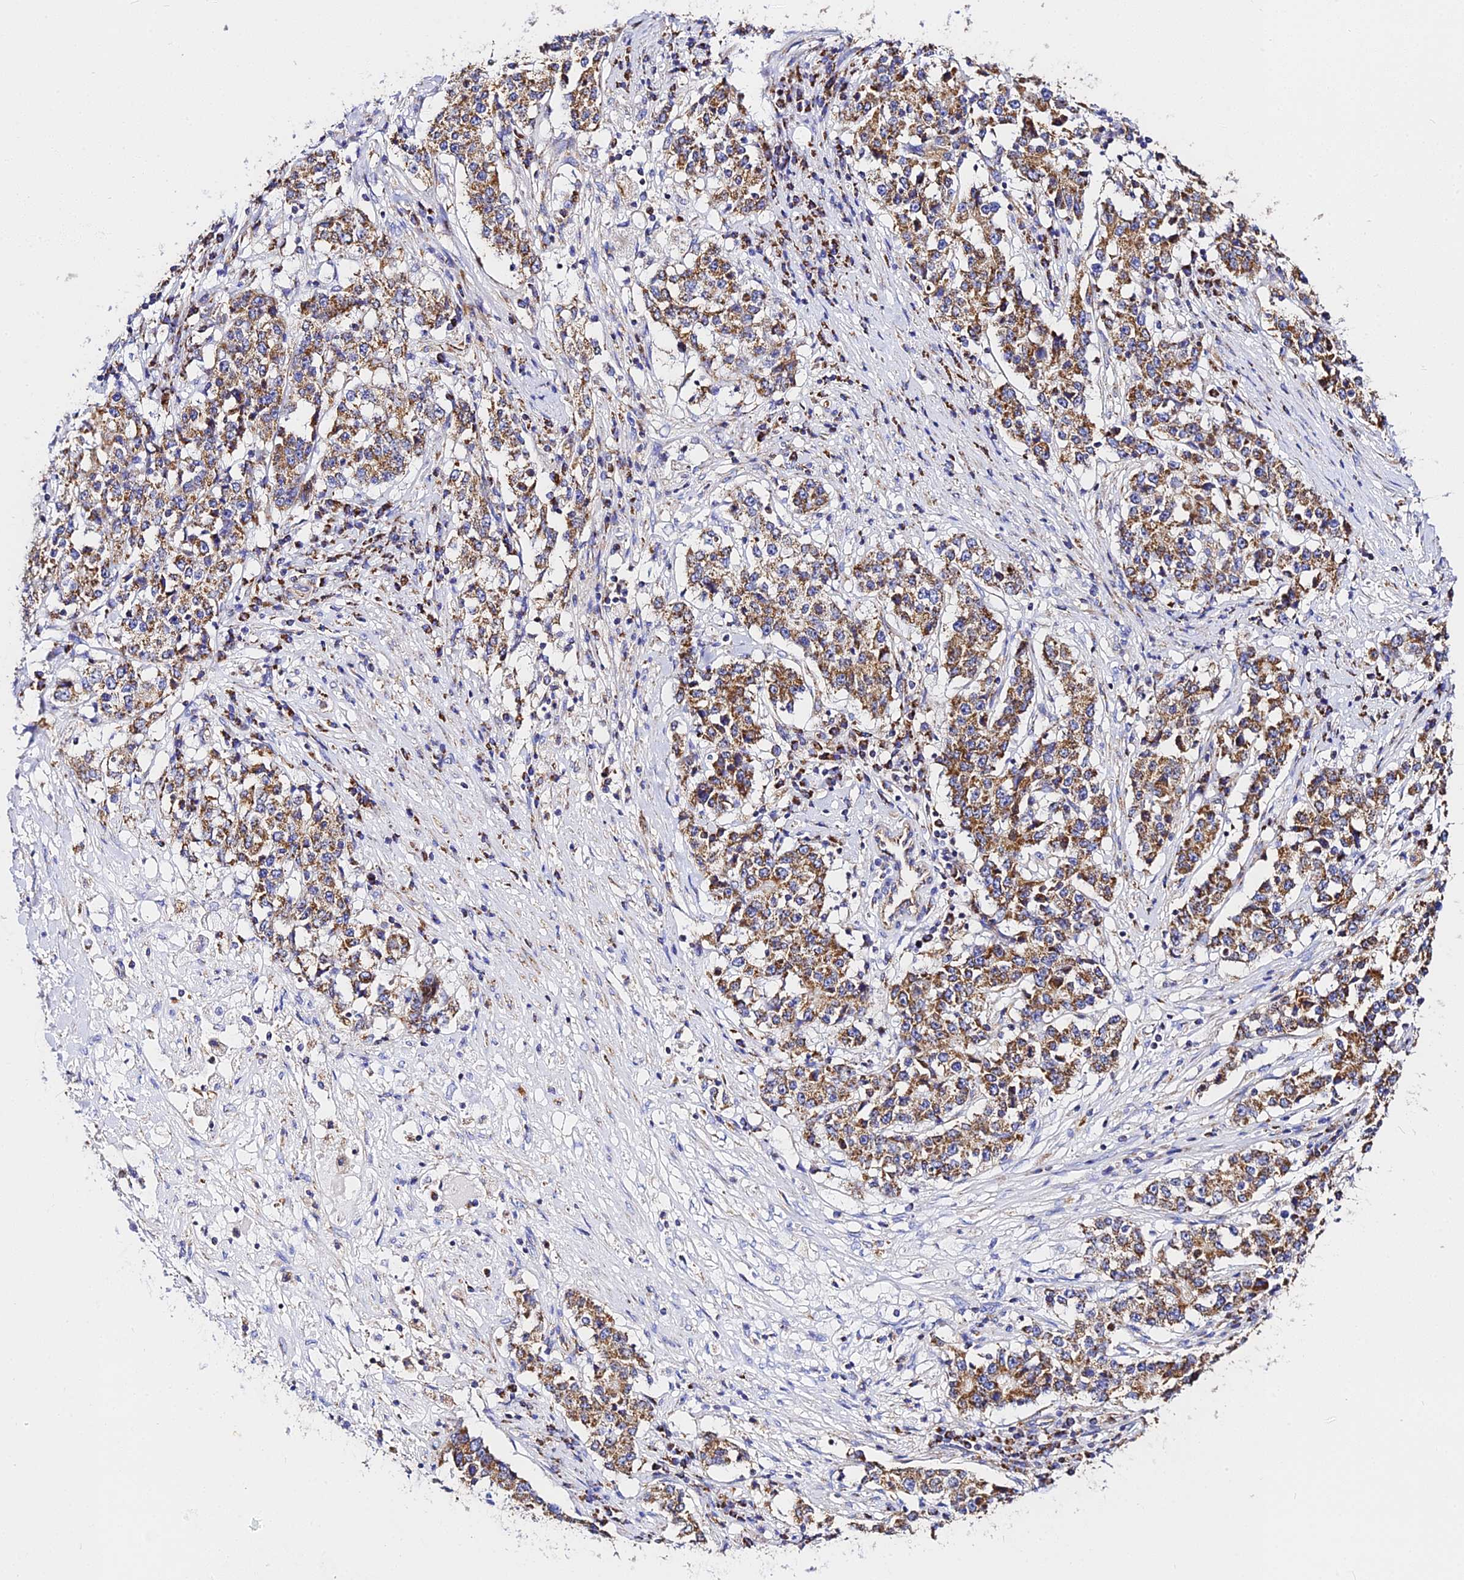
{"staining": {"intensity": "moderate", "quantity": ">75%", "location": "cytoplasmic/membranous"}, "tissue": "stomach cancer", "cell_type": "Tumor cells", "image_type": "cancer", "snomed": [{"axis": "morphology", "description": "Adenocarcinoma, NOS"}, {"axis": "topography", "description": "Stomach"}], "caption": "Brown immunohistochemical staining in stomach cancer (adenocarcinoma) reveals moderate cytoplasmic/membranous expression in about >75% of tumor cells.", "gene": "ZNF573", "patient": {"sex": "male", "age": 59}}